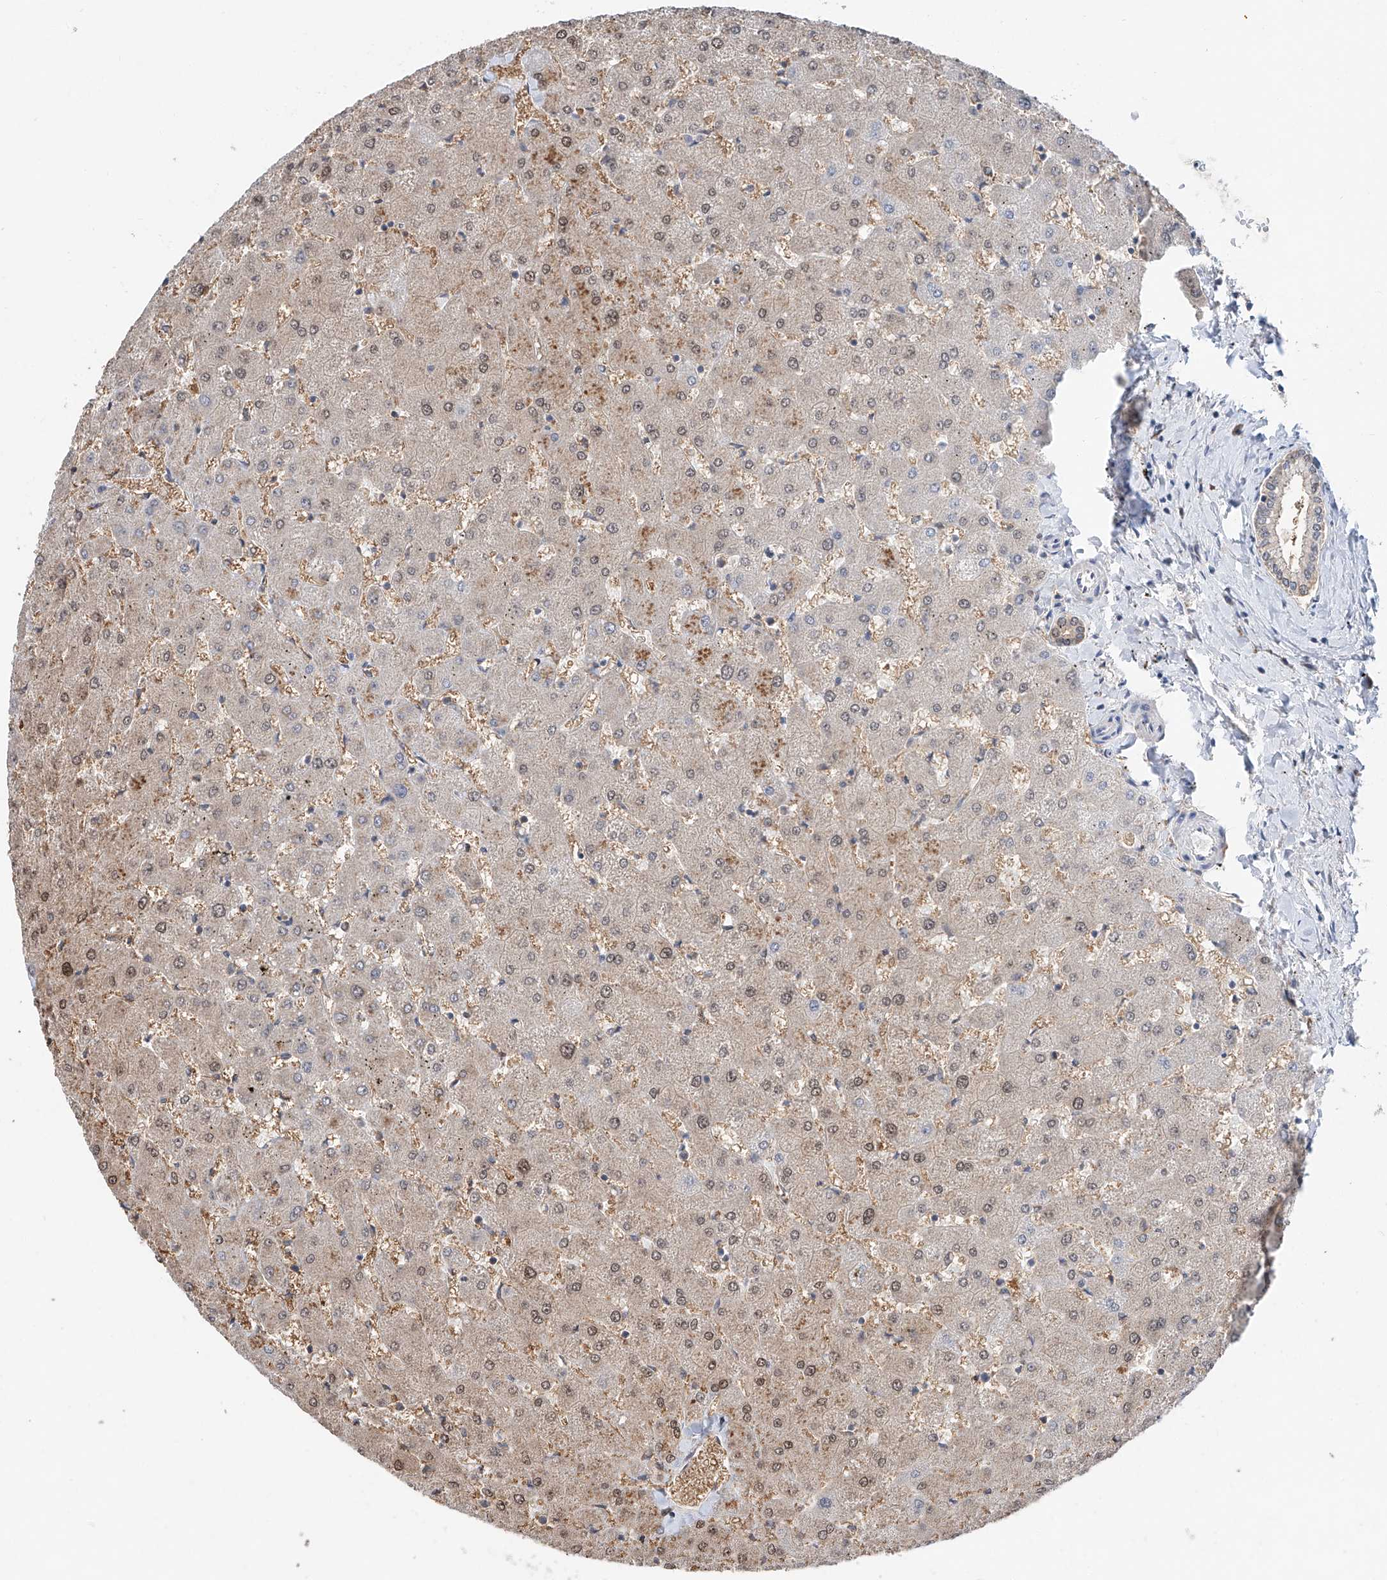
{"staining": {"intensity": "weak", "quantity": "<25%", "location": "cytoplasmic/membranous"}, "tissue": "liver", "cell_type": "Cholangiocytes", "image_type": "normal", "snomed": [{"axis": "morphology", "description": "Normal tissue, NOS"}, {"axis": "topography", "description": "Liver"}], "caption": "Liver was stained to show a protein in brown. There is no significant positivity in cholangiocytes. (Immunohistochemistry, brightfield microscopy, high magnification).", "gene": "FUCA2", "patient": {"sex": "female", "age": 63}}